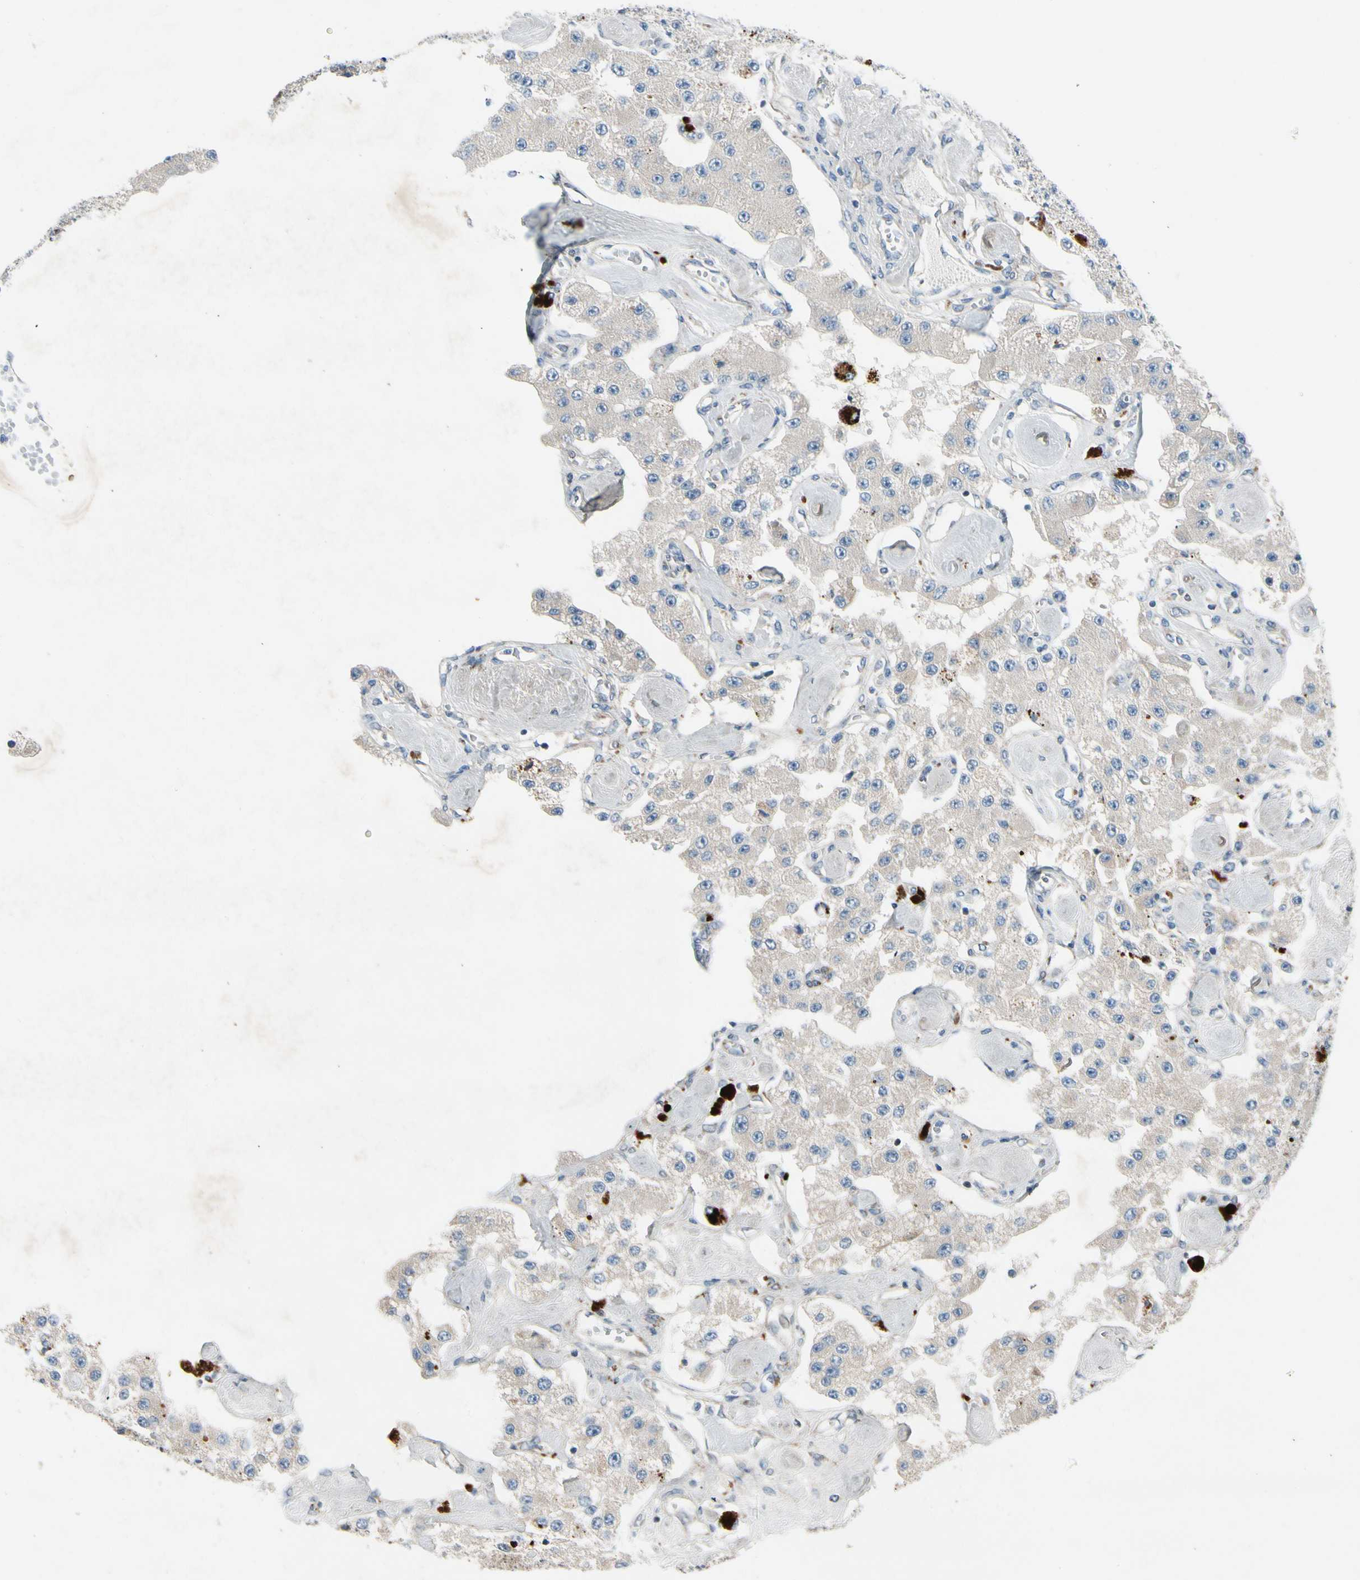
{"staining": {"intensity": "negative", "quantity": "none", "location": "none"}, "tissue": "carcinoid", "cell_type": "Tumor cells", "image_type": "cancer", "snomed": [{"axis": "morphology", "description": "Carcinoid, malignant, NOS"}, {"axis": "topography", "description": "Pancreas"}], "caption": "Human carcinoid stained for a protein using immunohistochemistry shows no positivity in tumor cells.", "gene": "MST1R", "patient": {"sex": "male", "age": 41}}